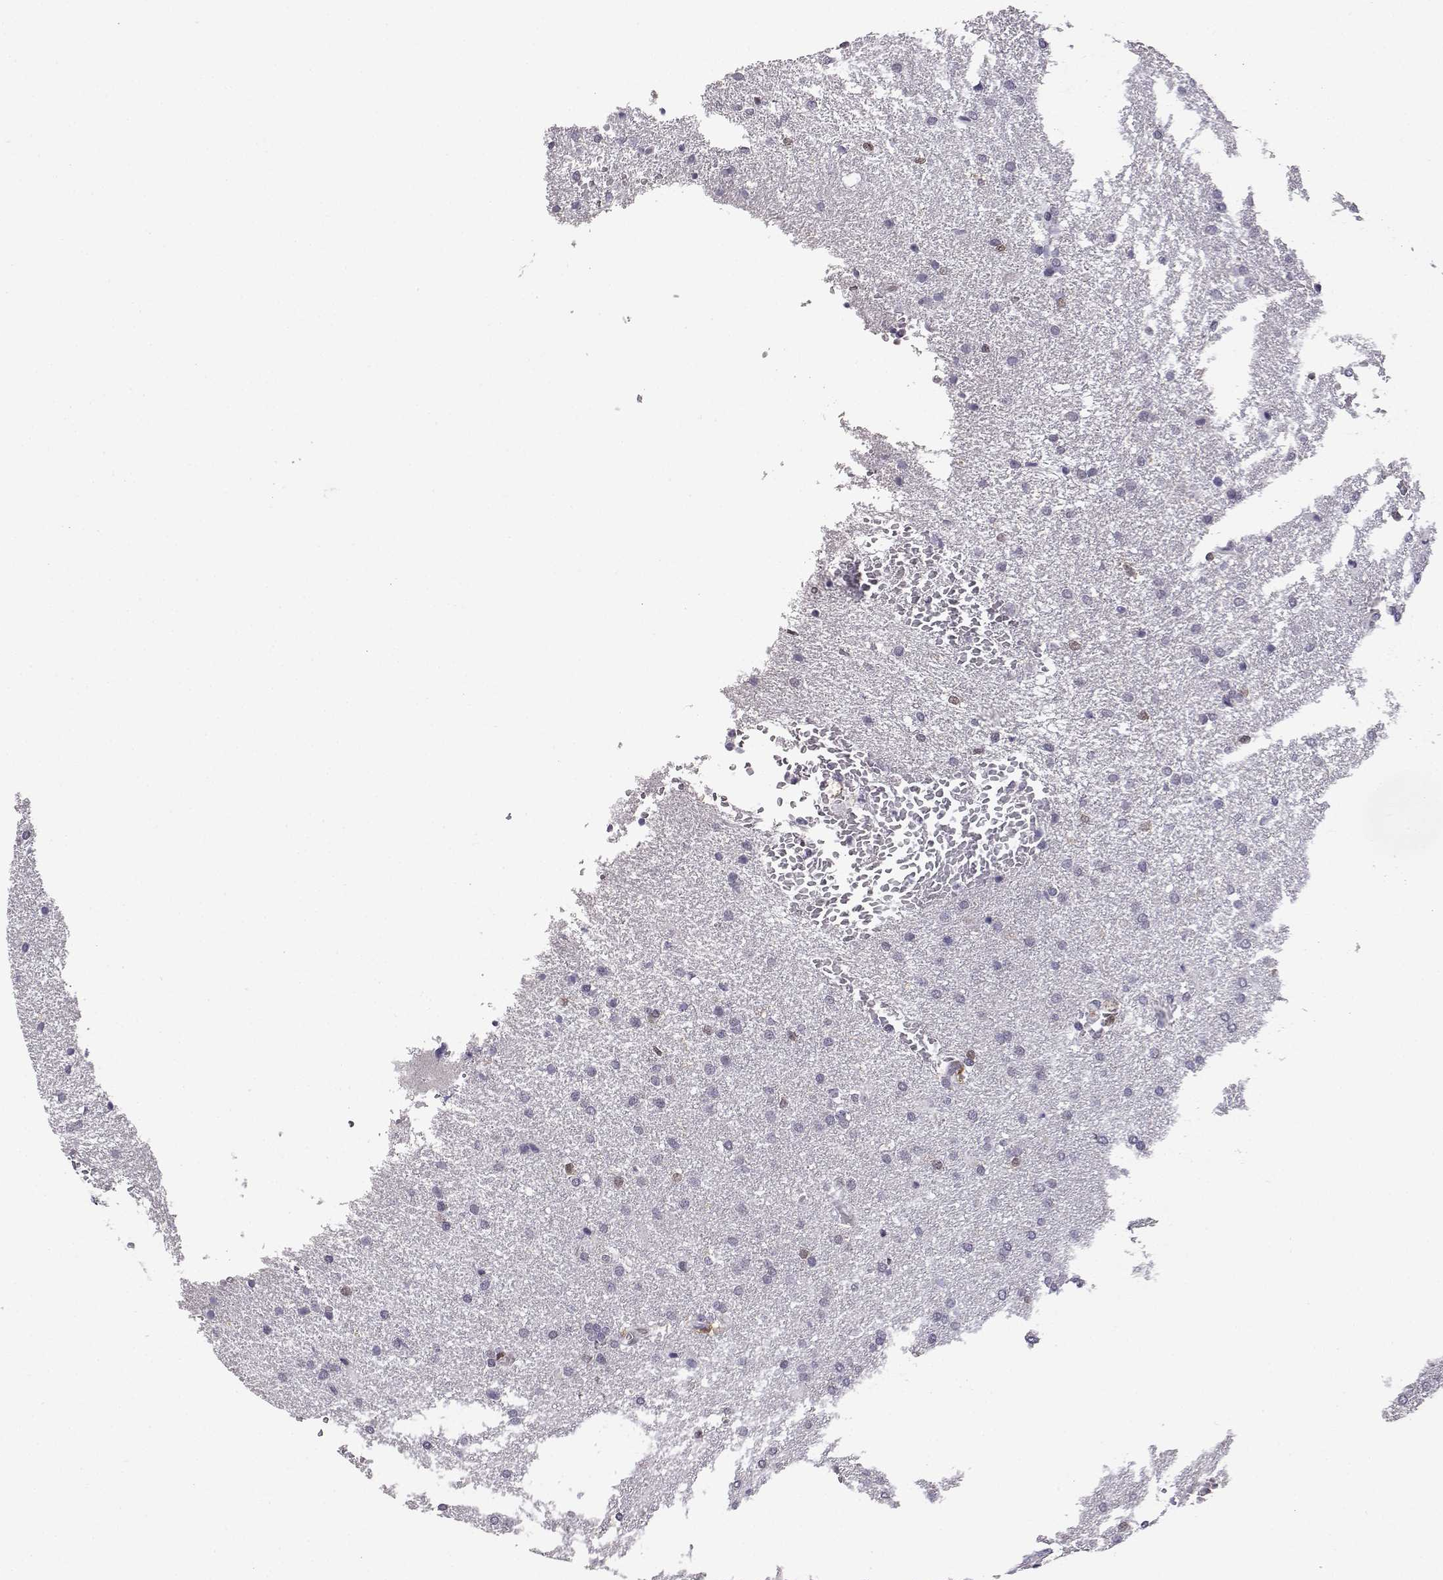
{"staining": {"intensity": "weak", "quantity": "<25%", "location": "nuclear"}, "tissue": "glioma", "cell_type": "Tumor cells", "image_type": "cancer", "snomed": [{"axis": "morphology", "description": "Glioma, malignant, High grade"}, {"axis": "topography", "description": "Brain"}], "caption": "This is an immunohistochemistry (IHC) image of malignant high-grade glioma. There is no positivity in tumor cells.", "gene": "AKR1B1", "patient": {"sex": "male", "age": 68}}